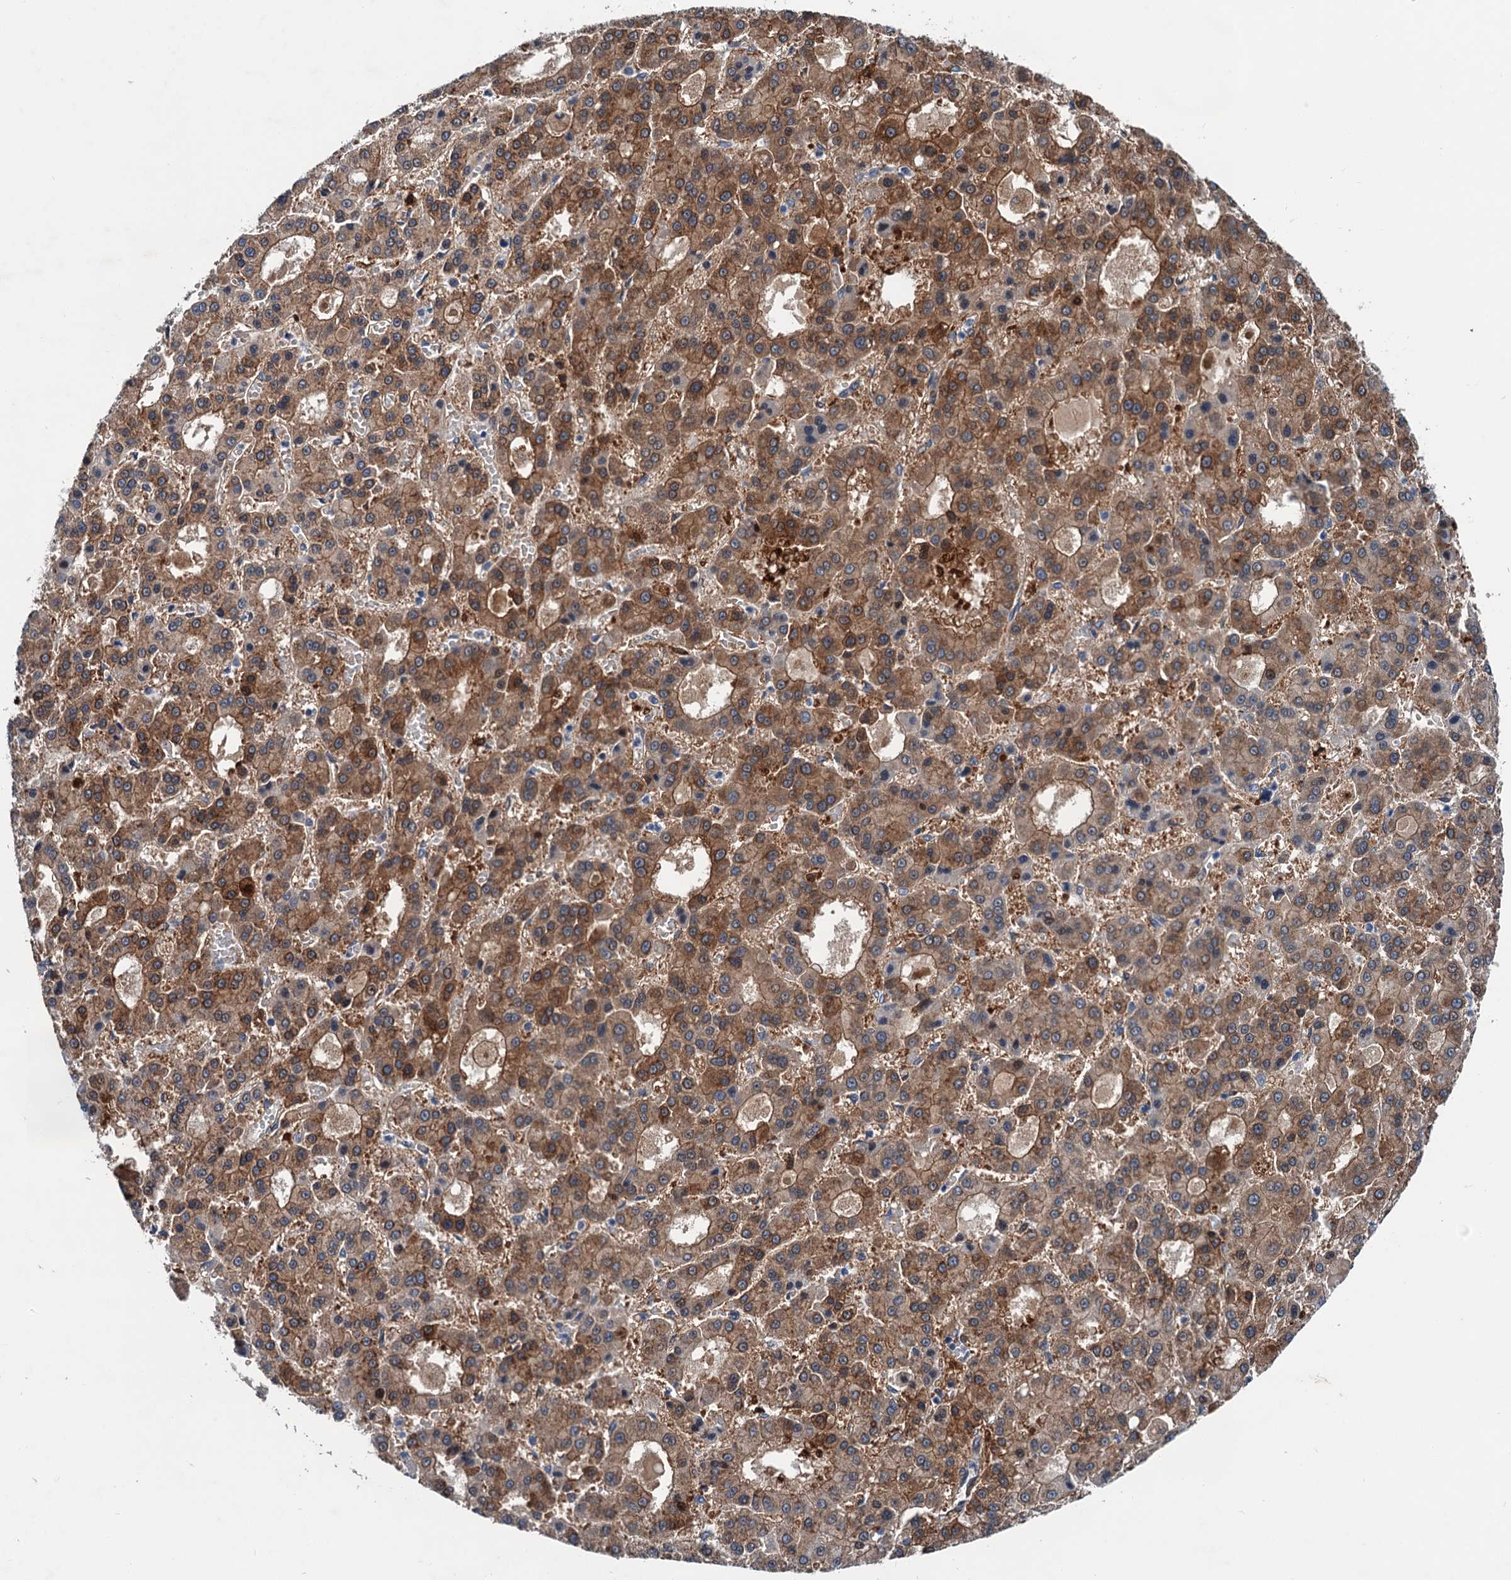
{"staining": {"intensity": "moderate", "quantity": ">75%", "location": "cytoplasmic/membranous"}, "tissue": "liver cancer", "cell_type": "Tumor cells", "image_type": "cancer", "snomed": [{"axis": "morphology", "description": "Carcinoma, Hepatocellular, NOS"}, {"axis": "topography", "description": "Liver"}], "caption": "IHC histopathology image of neoplastic tissue: human liver cancer stained using IHC displays medium levels of moderate protein expression localized specifically in the cytoplasmic/membranous of tumor cells, appearing as a cytoplasmic/membranous brown color.", "gene": "CSTPP1", "patient": {"sex": "male", "age": 70}}